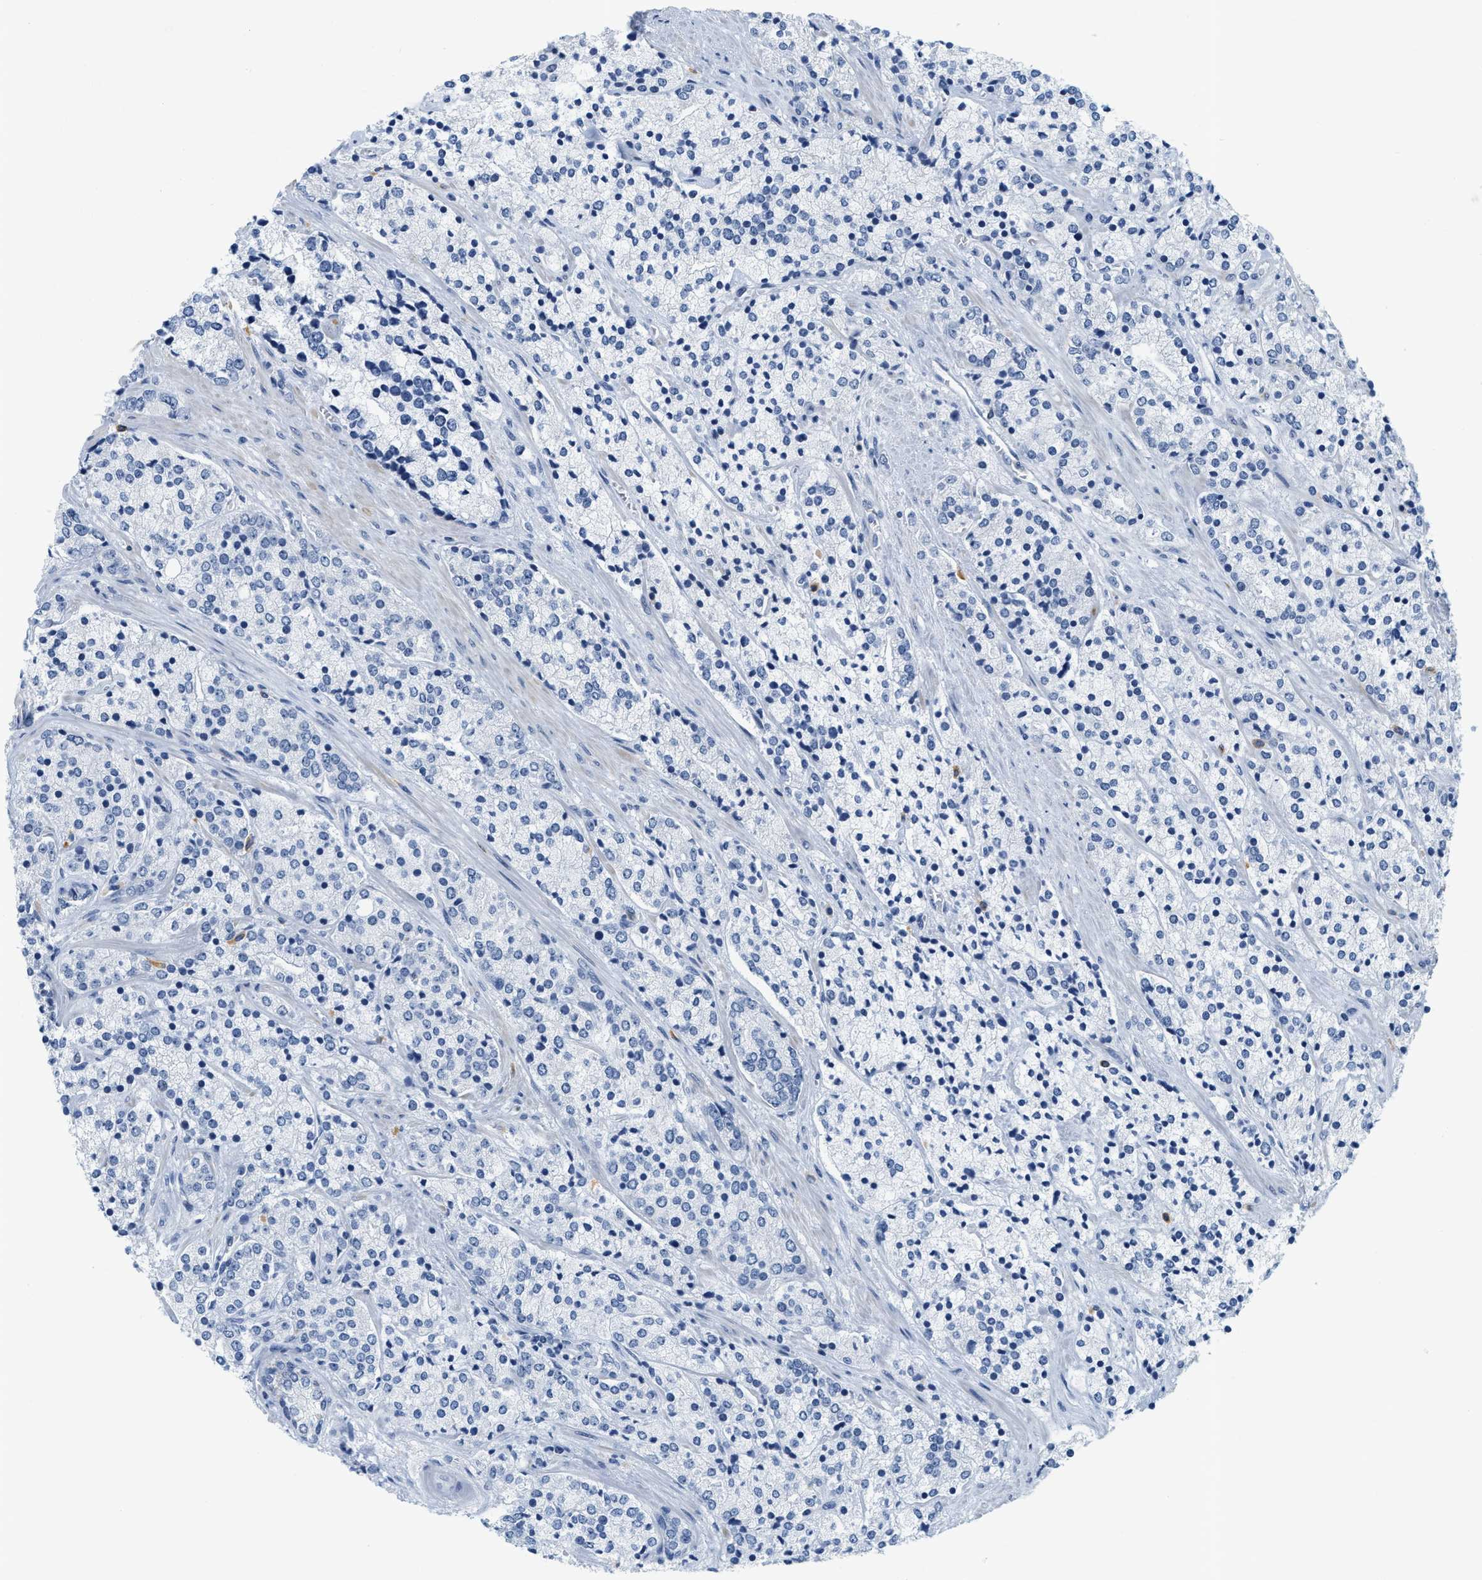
{"staining": {"intensity": "negative", "quantity": "none", "location": "none"}, "tissue": "prostate cancer", "cell_type": "Tumor cells", "image_type": "cancer", "snomed": [{"axis": "morphology", "description": "Adenocarcinoma, High grade"}, {"axis": "topography", "description": "Prostate"}], "caption": "Immunohistochemical staining of prostate cancer (high-grade adenocarcinoma) shows no significant staining in tumor cells. The staining was performed using DAB (3,3'-diaminobenzidine) to visualize the protein expression in brown, while the nuclei were stained in blue with hematoxylin (Magnification: 20x).", "gene": "KMT2A", "patient": {"sex": "male", "age": 71}}